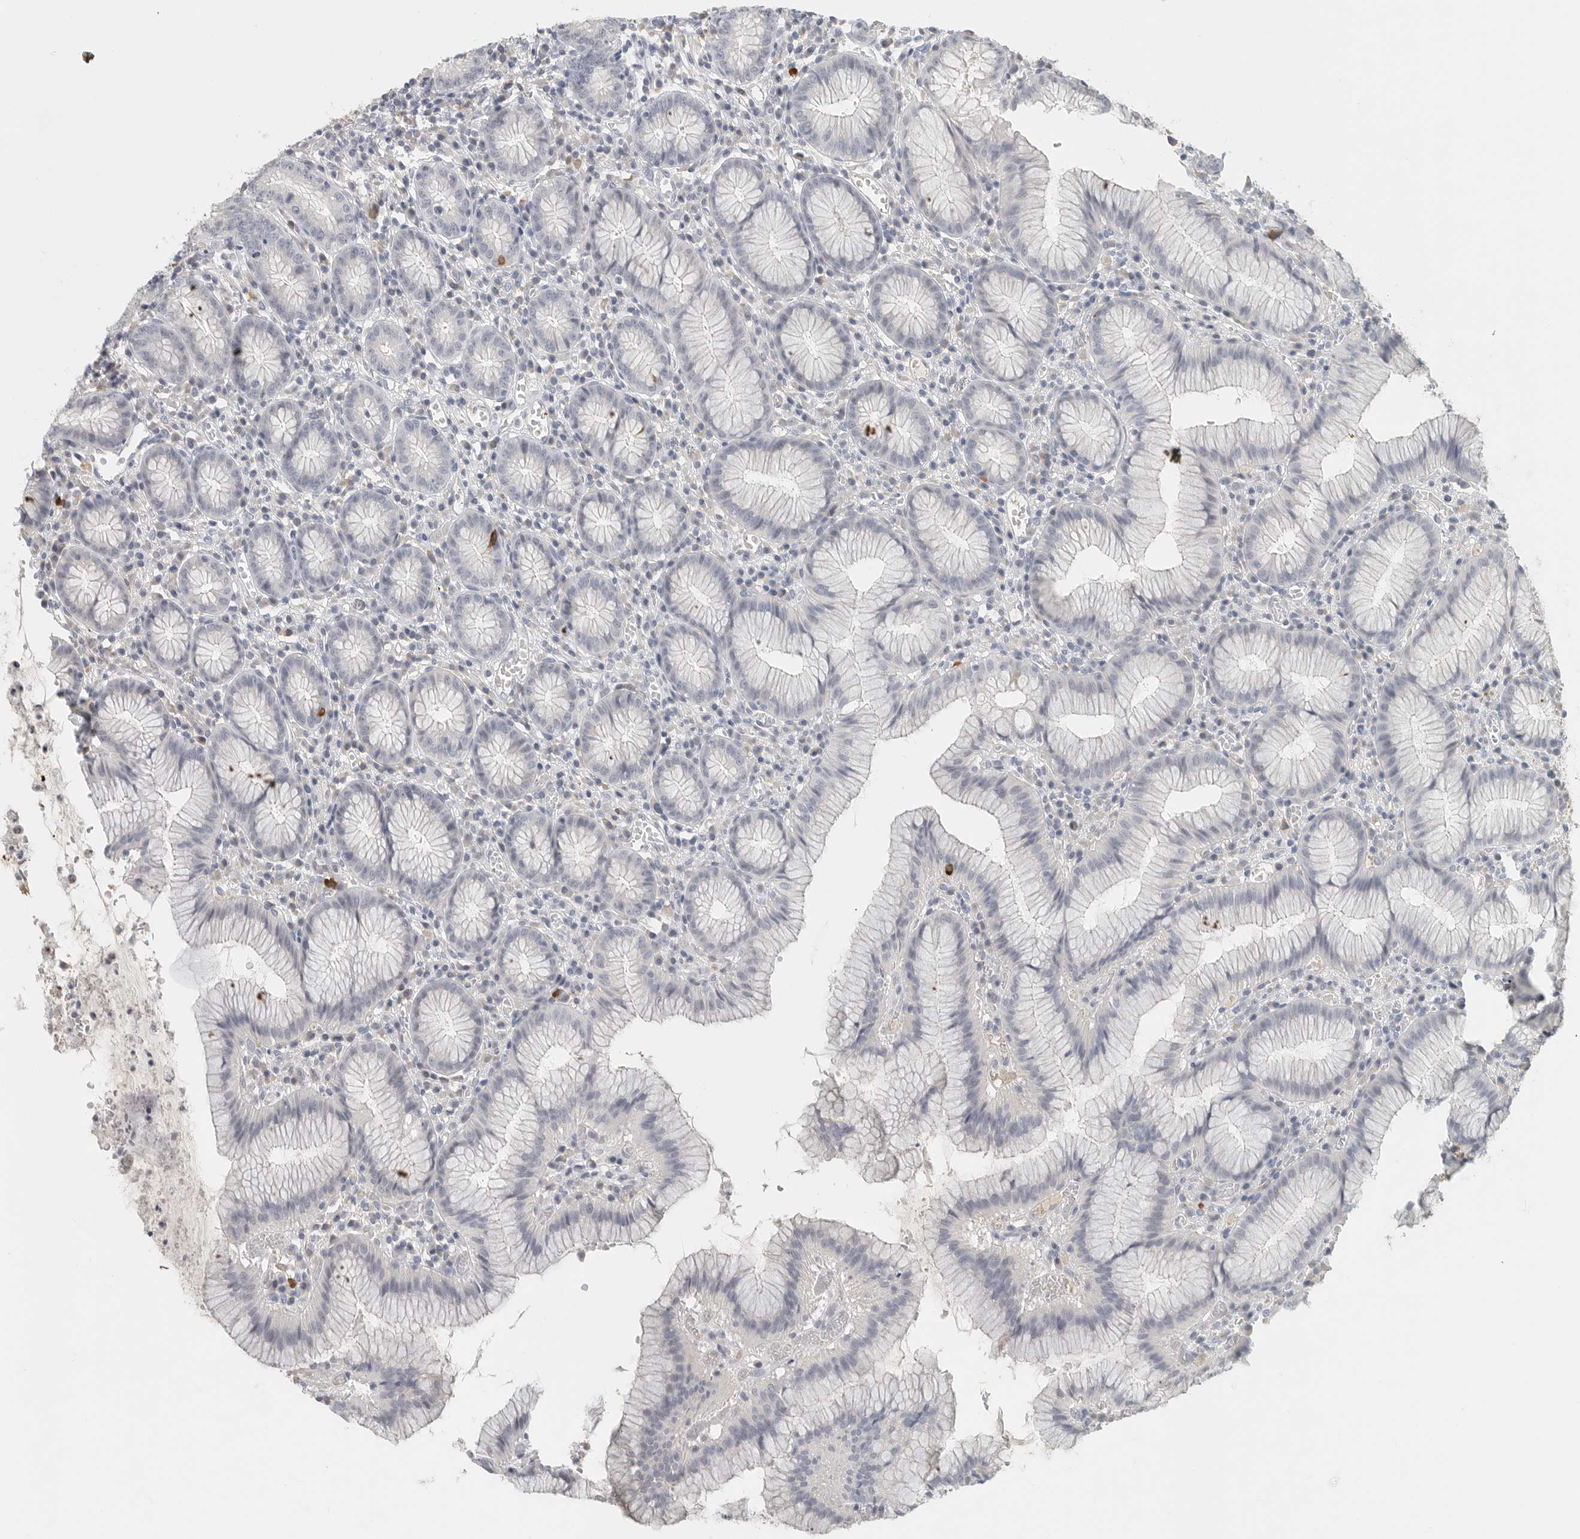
{"staining": {"intensity": "weak", "quantity": "<25%", "location": "cytoplasmic/membranous"}, "tissue": "stomach", "cell_type": "Glandular cells", "image_type": "normal", "snomed": [{"axis": "morphology", "description": "Normal tissue, NOS"}, {"axis": "topography", "description": "Stomach"}], "caption": "An immunohistochemistry image of normal stomach is shown. There is no staining in glandular cells of stomach.", "gene": "PAM", "patient": {"sex": "male", "age": 55}}